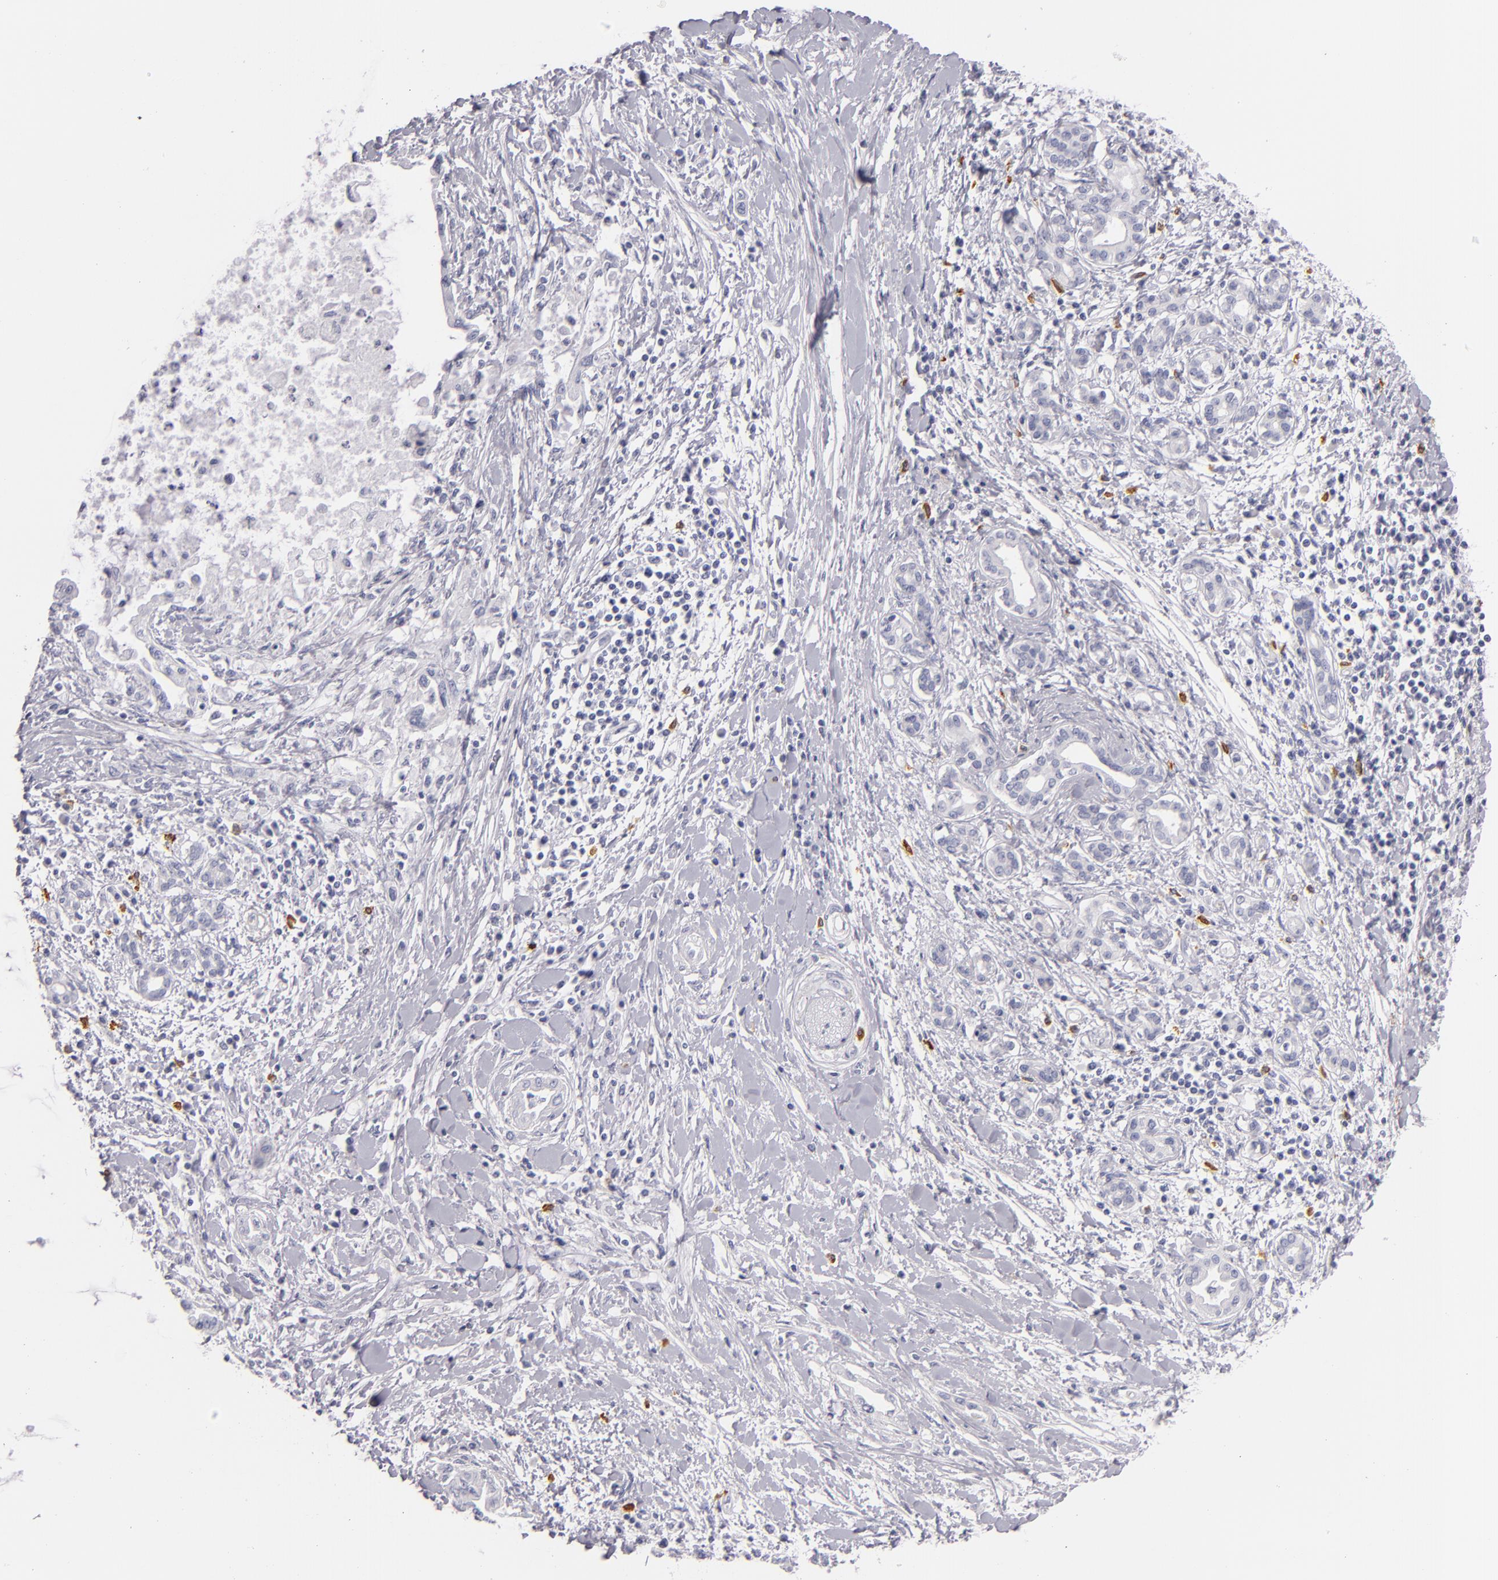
{"staining": {"intensity": "negative", "quantity": "none", "location": "none"}, "tissue": "pancreatic cancer", "cell_type": "Tumor cells", "image_type": "cancer", "snomed": [{"axis": "morphology", "description": "Adenocarcinoma, NOS"}, {"axis": "topography", "description": "Pancreas"}], "caption": "Histopathology image shows no significant protein expression in tumor cells of pancreatic cancer. (Stains: DAB IHC with hematoxylin counter stain, Microscopy: brightfield microscopy at high magnification).", "gene": "TPSD1", "patient": {"sex": "female", "age": 64}}